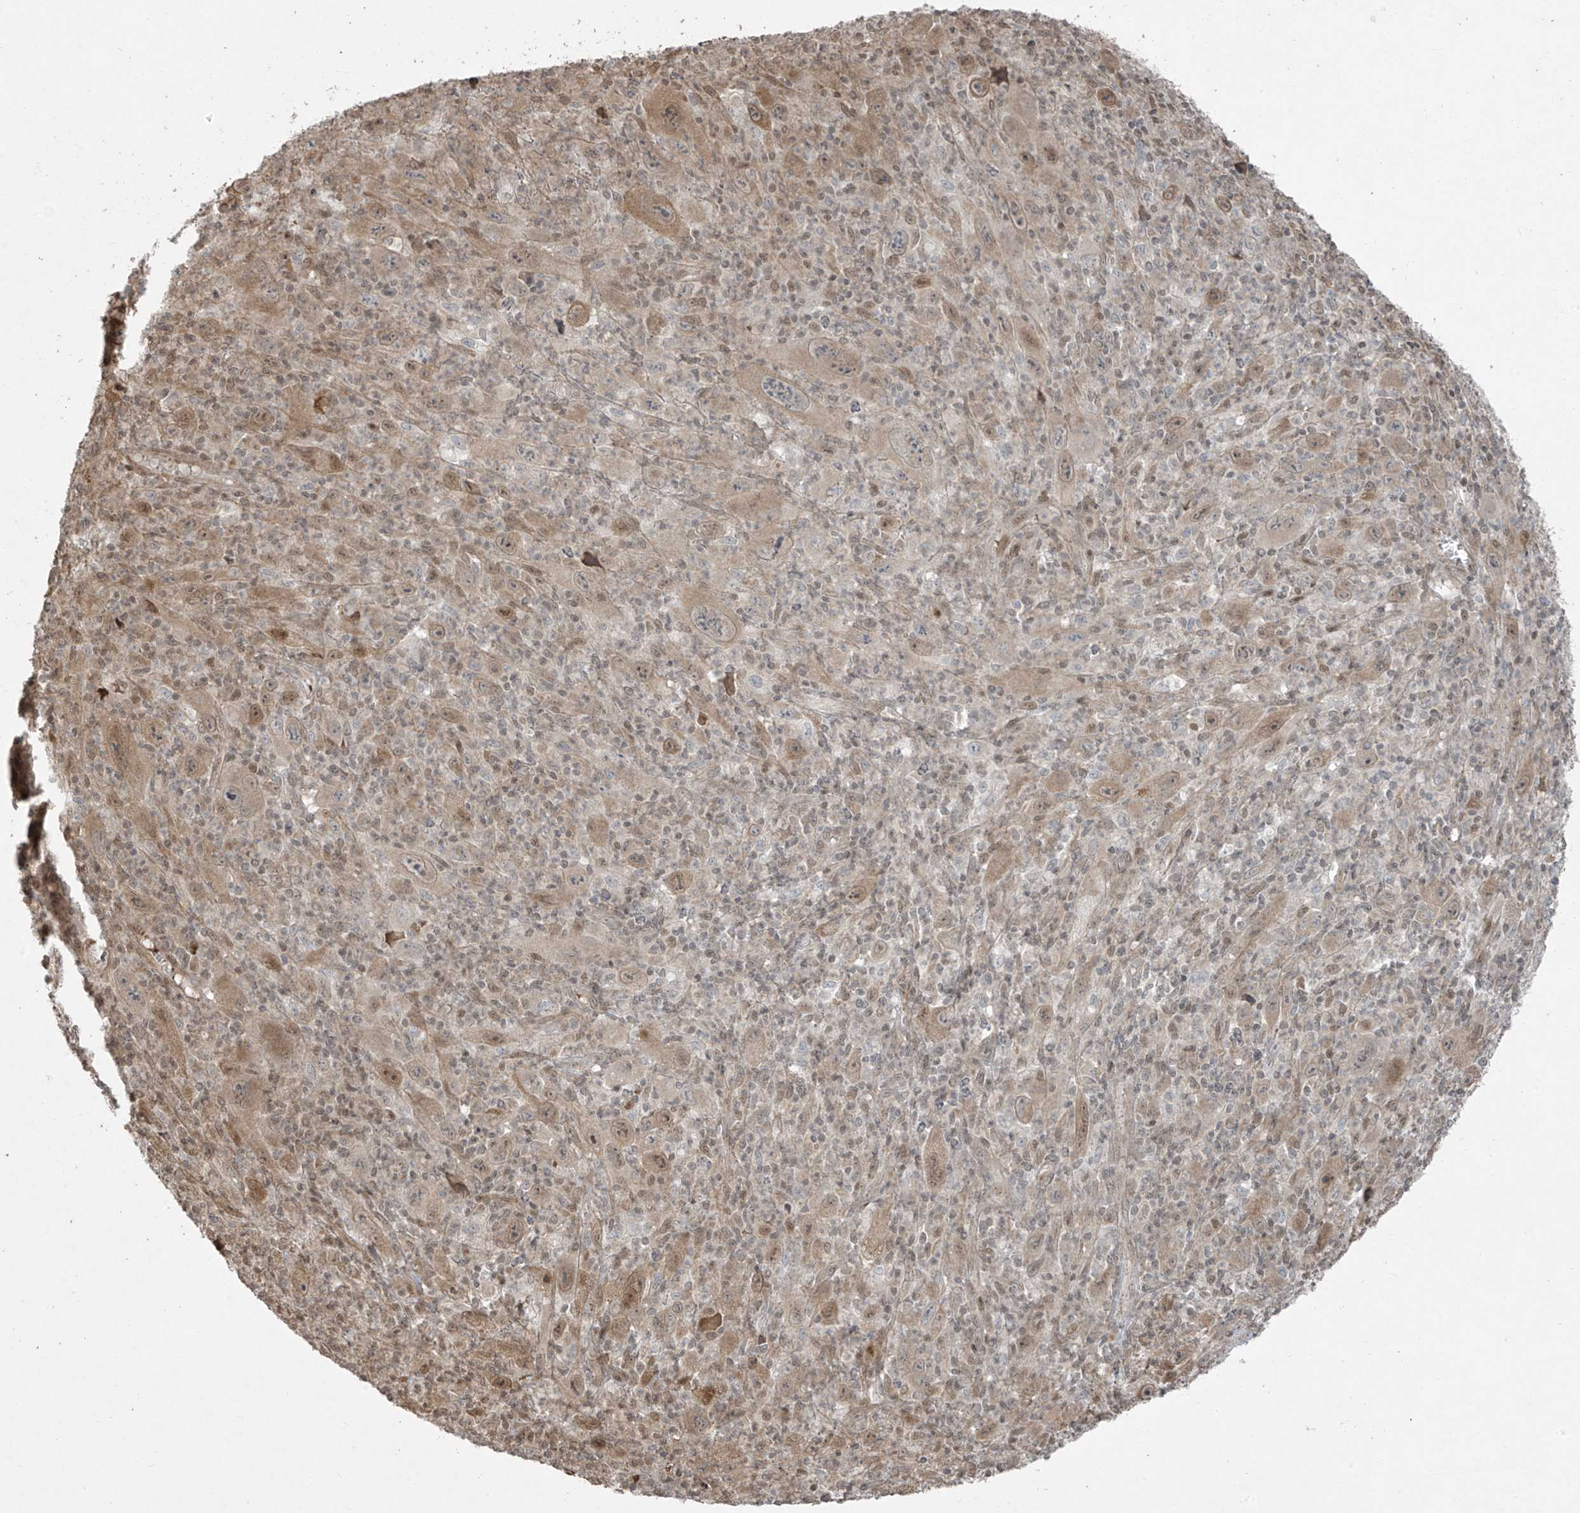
{"staining": {"intensity": "weak", "quantity": "25%-75%", "location": "cytoplasmic/membranous,nuclear"}, "tissue": "melanoma", "cell_type": "Tumor cells", "image_type": "cancer", "snomed": [{"axis": "morphology", "description": "Malignant melanoma, Metastatic site"}, {"axis": "topography", "description": "Skin"}], "caption": "IHC staining of melanoma, which reveals low levels of weak cytoplasmic/membranous and nuclear expression in approximately 25%-75% of tumor cells indicating weak cytoplasmic/membranous and nuclear protein staining. The staining was performed using DAB (3,3'-diaminobenzidine) (brown) for protein detection and nuclei were counterstained in hematoxylin (blue).", "gene": "TTC22", "patient": {"sex": "female", "age": 56}}